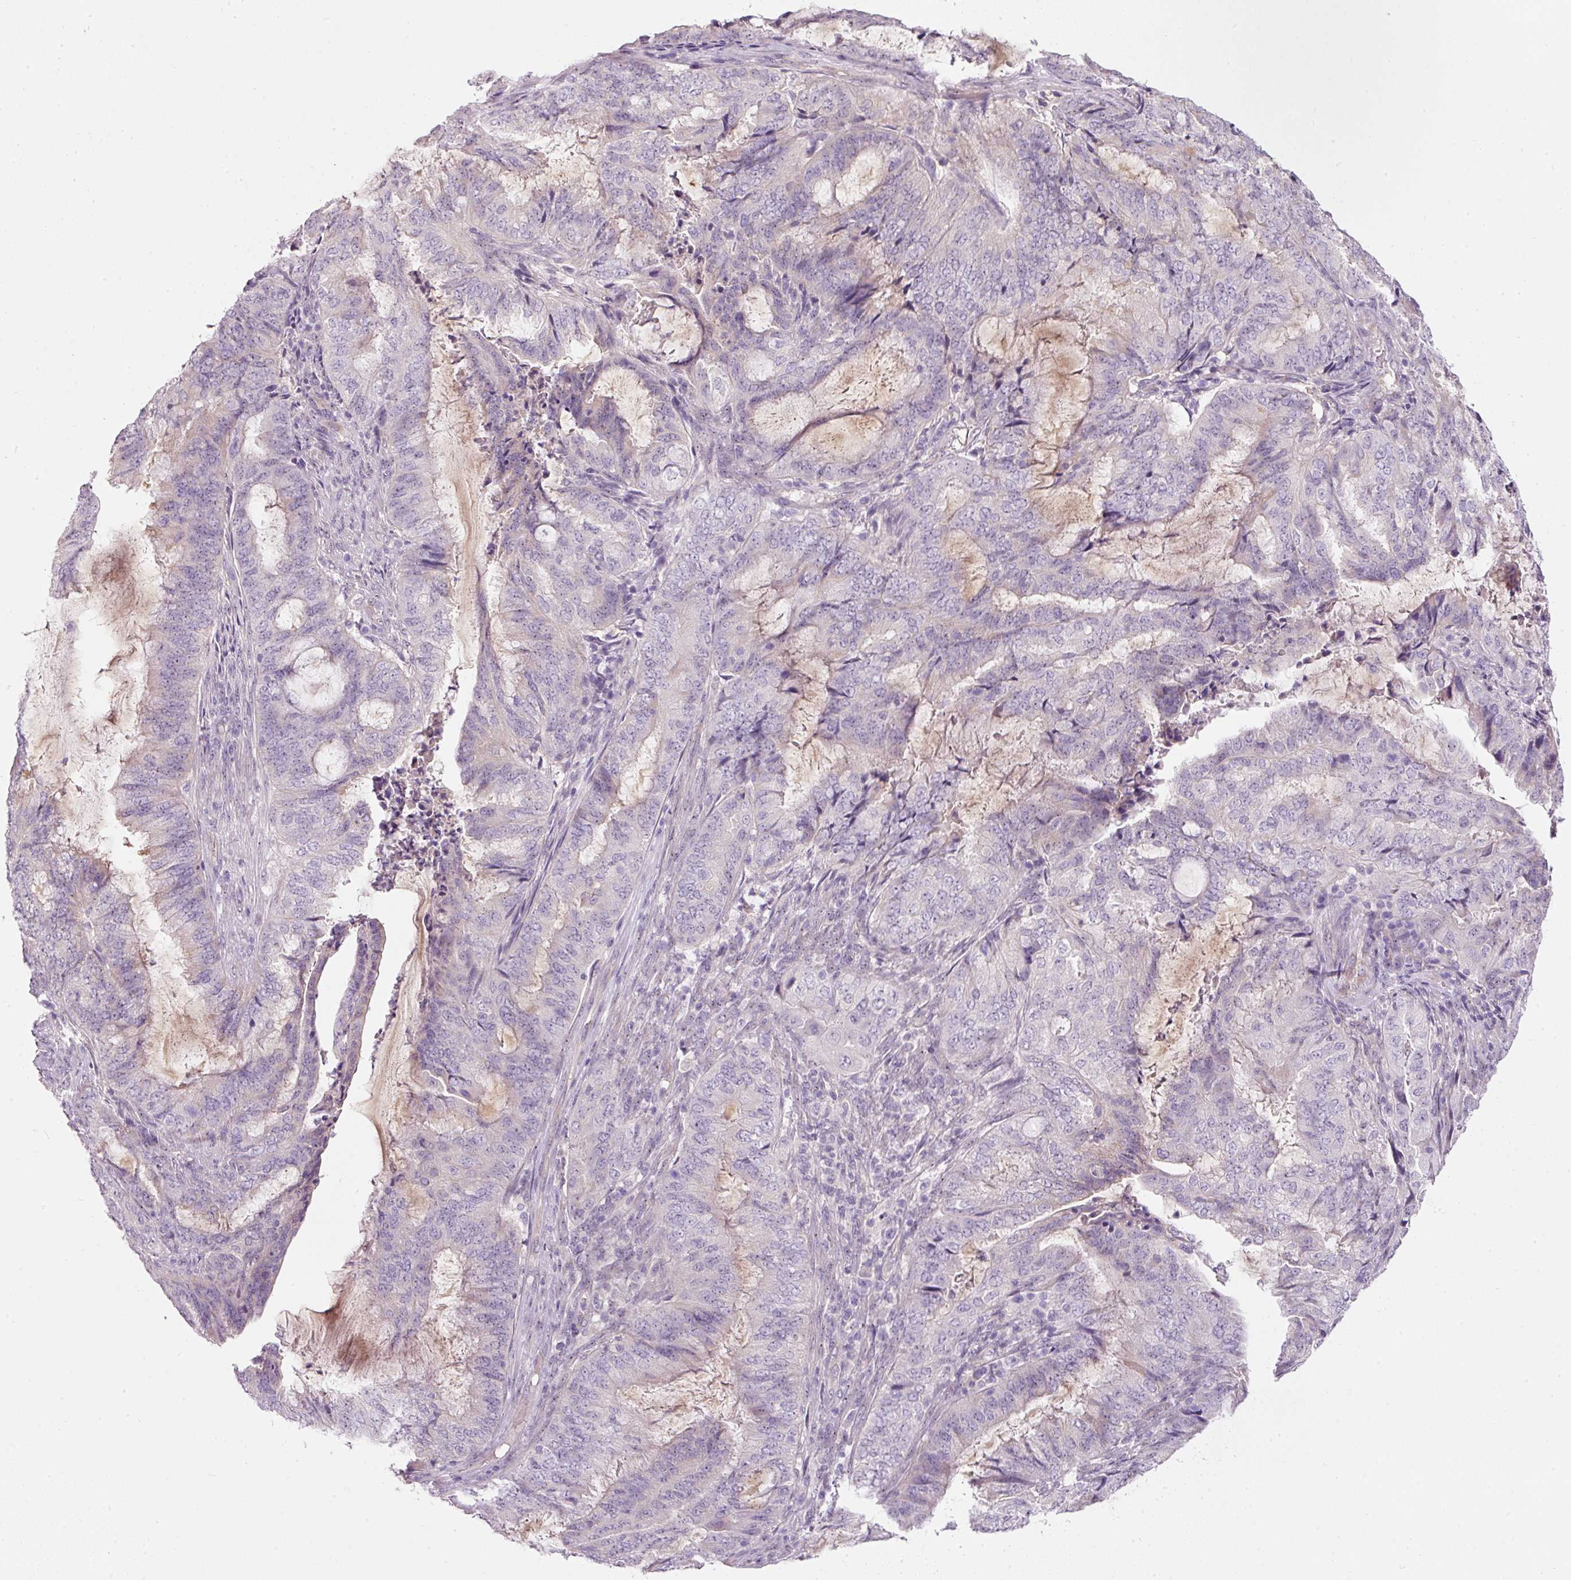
{"staining": {"intensity": "negative", "quantity": "none", "location": "none"}, "tissue": "endometrial cancer", "cell_type": "Tumor cells", "image_type": "cancer", "snomed": [{"axis": "morphology", "description": "Adenocarcinoma, NOS"}, {"axis": "topography", "description": "Endometrium"}], "caption": "High magnification brightfield microscopy of adenocarcinoma (endometrial) stained with DAB (brown) and counterstained with hematoxylin (blue): tumor cells show no significant staining.", "gene": "TMEM37", "patient": {"sex": "female", "age": 51}}